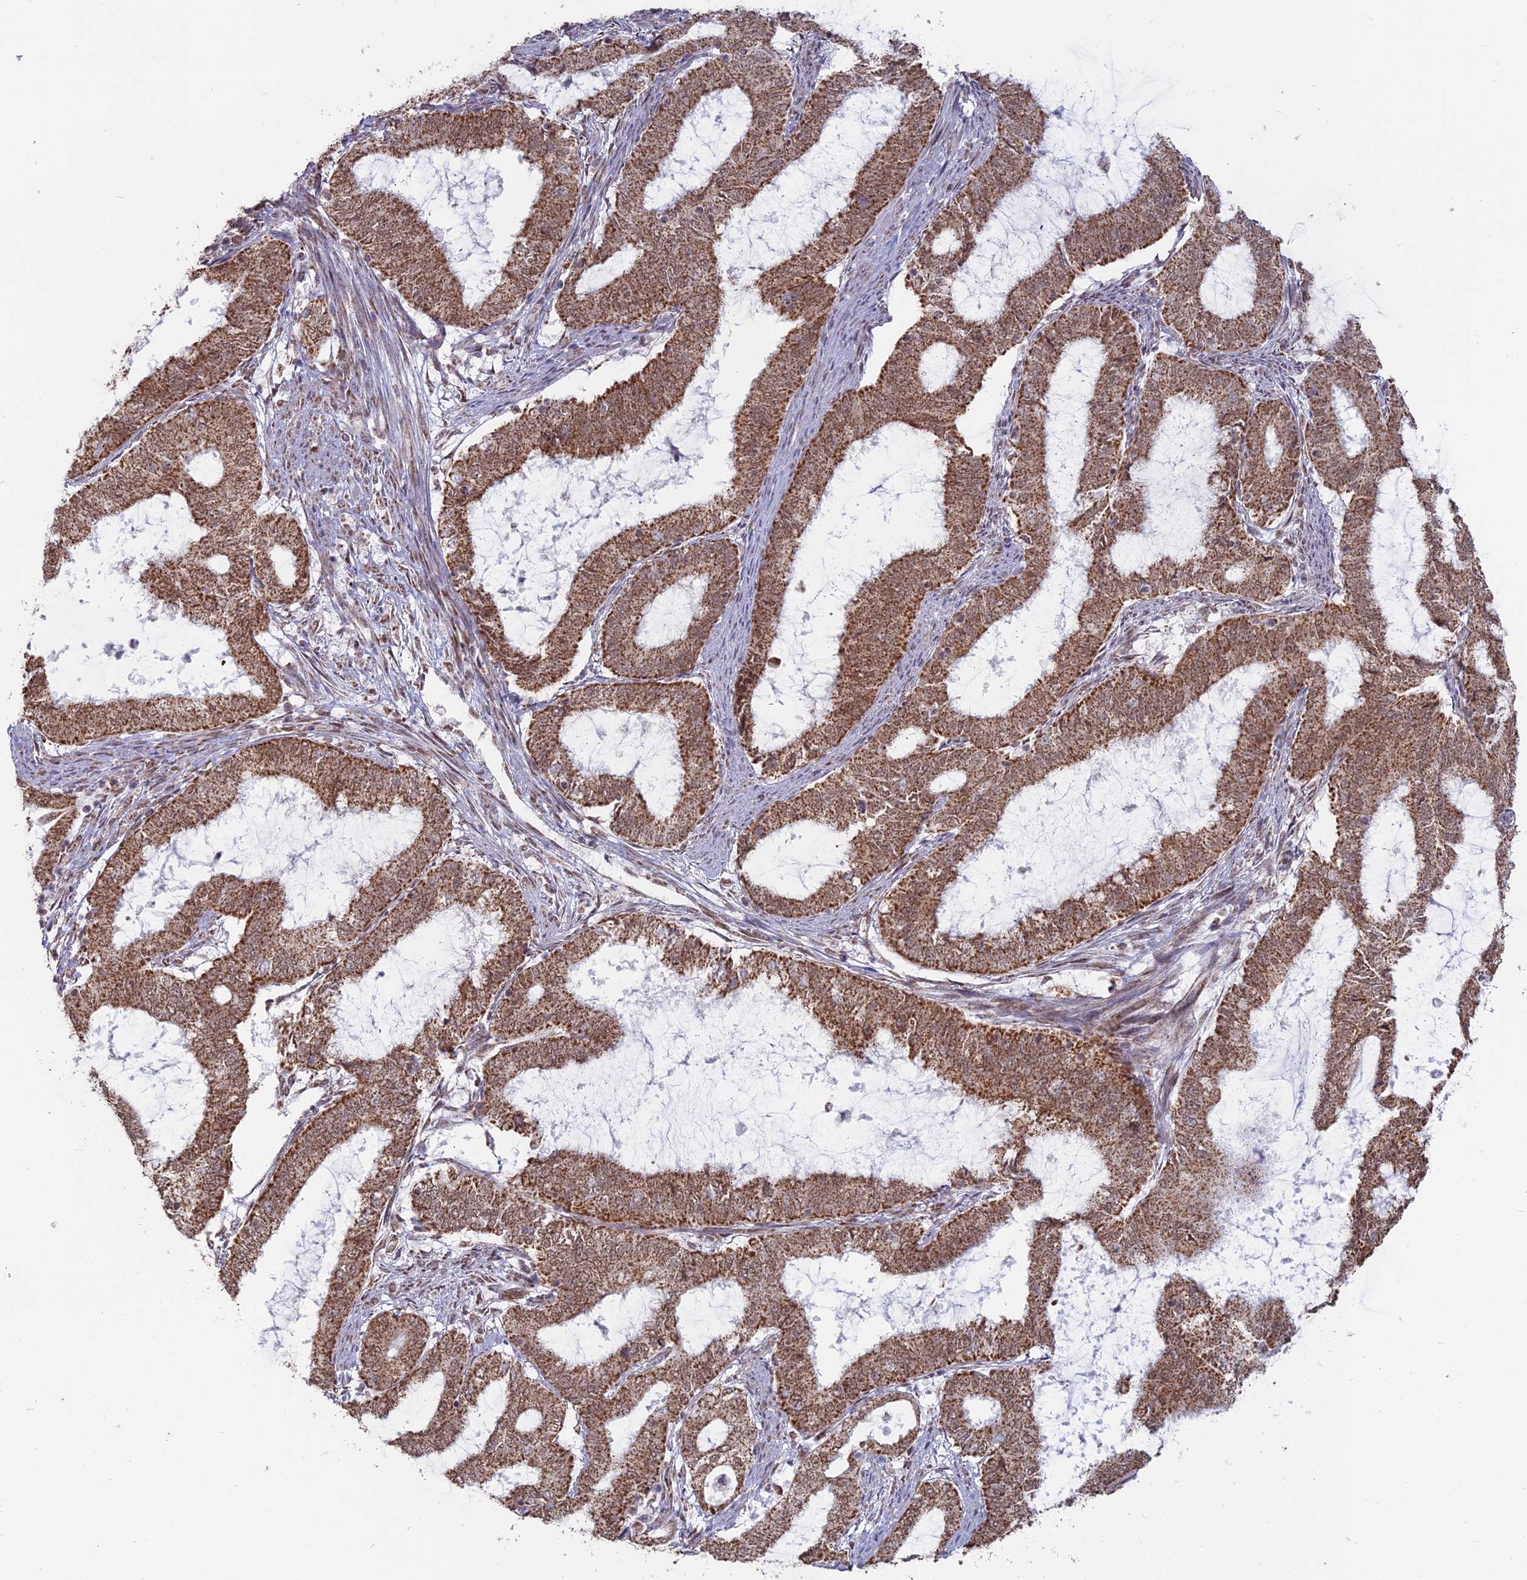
{"staining": {"intensity": "moderate", "quantity": ">75%", "location": "cytoplasmic/membranous"}, "tissue": "endometrial cancer", "cell_type": "Tumor cells", "image_type": "cancer", "snomed": [{"axis": "morphology", "description": "Adenocarcinoma, NOS"}, {"axis": "topography", "description": "Endometrium"}], "caption": "The histopathology image exhibits immunohistochemical staining of endometrial cancer (adenocarcinoma). There is moderate cytoplasmic/membranous positivity is identified in approximately >75% of tumor cells.", "gene": "ARHGAP40", "patient": {"sex": "female", "age": 51}}